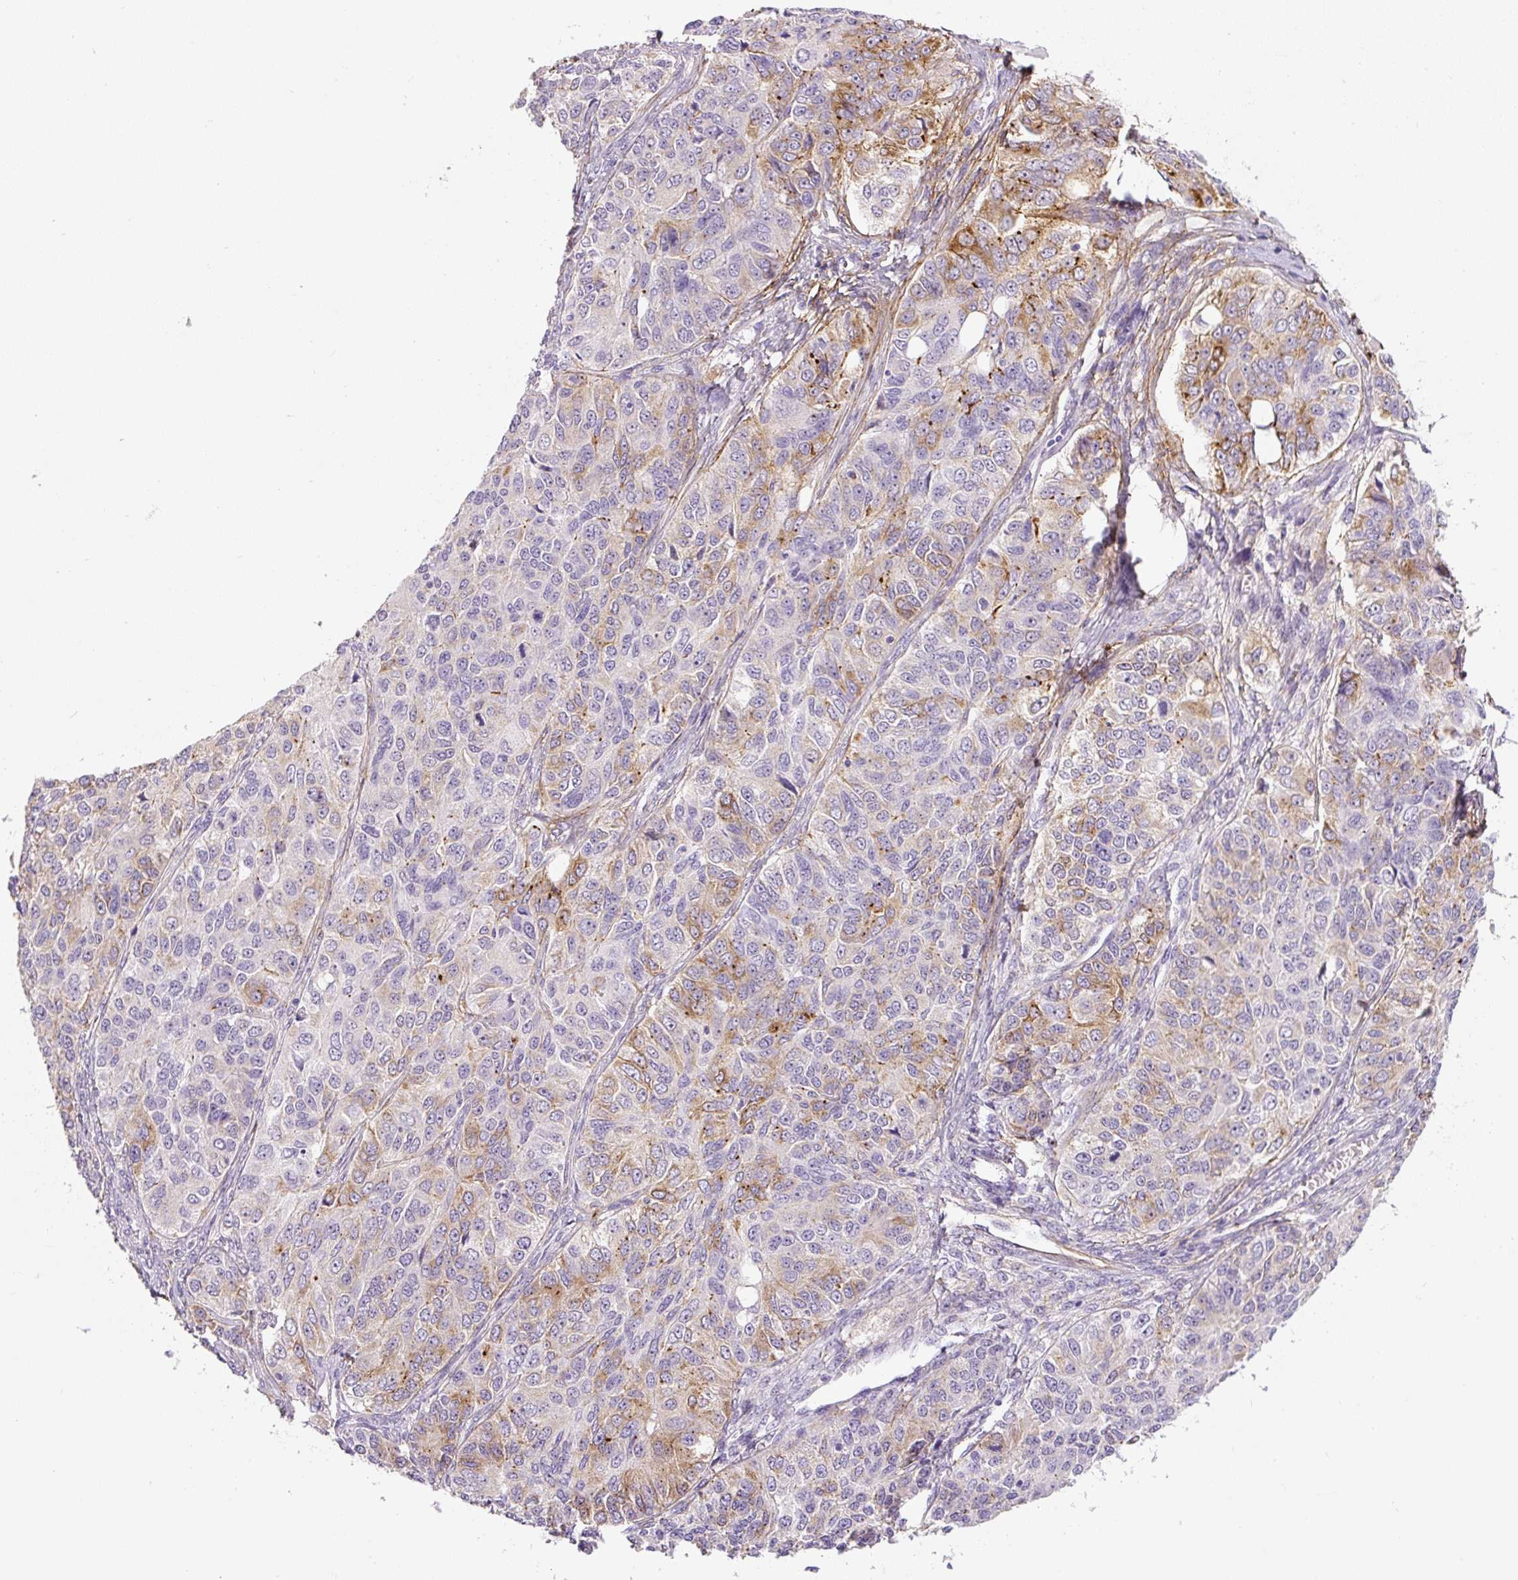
{"staining": {"intensity": "moderate", "quantity": "25%-75%", "location": "cytoplasmic/membranous"}, "tissue": "ovarian cancer", "cell_type": "Tumor cells", "image_type": "cancer", "snomed": [{"axis": "morphology", "description": "Carcinoma, endometroid"}, {"axis": "topography", "description": "Ovary"}], "caption": "DAB immunohistochemical staining of ovarian endometroid carcinoma demonstrates moderate cytoplasmic/membranous protein positivity in about 25%-75% of tumor cells.", "gene": "FBN1", "patient": {"sex": "female", "age": 51}}